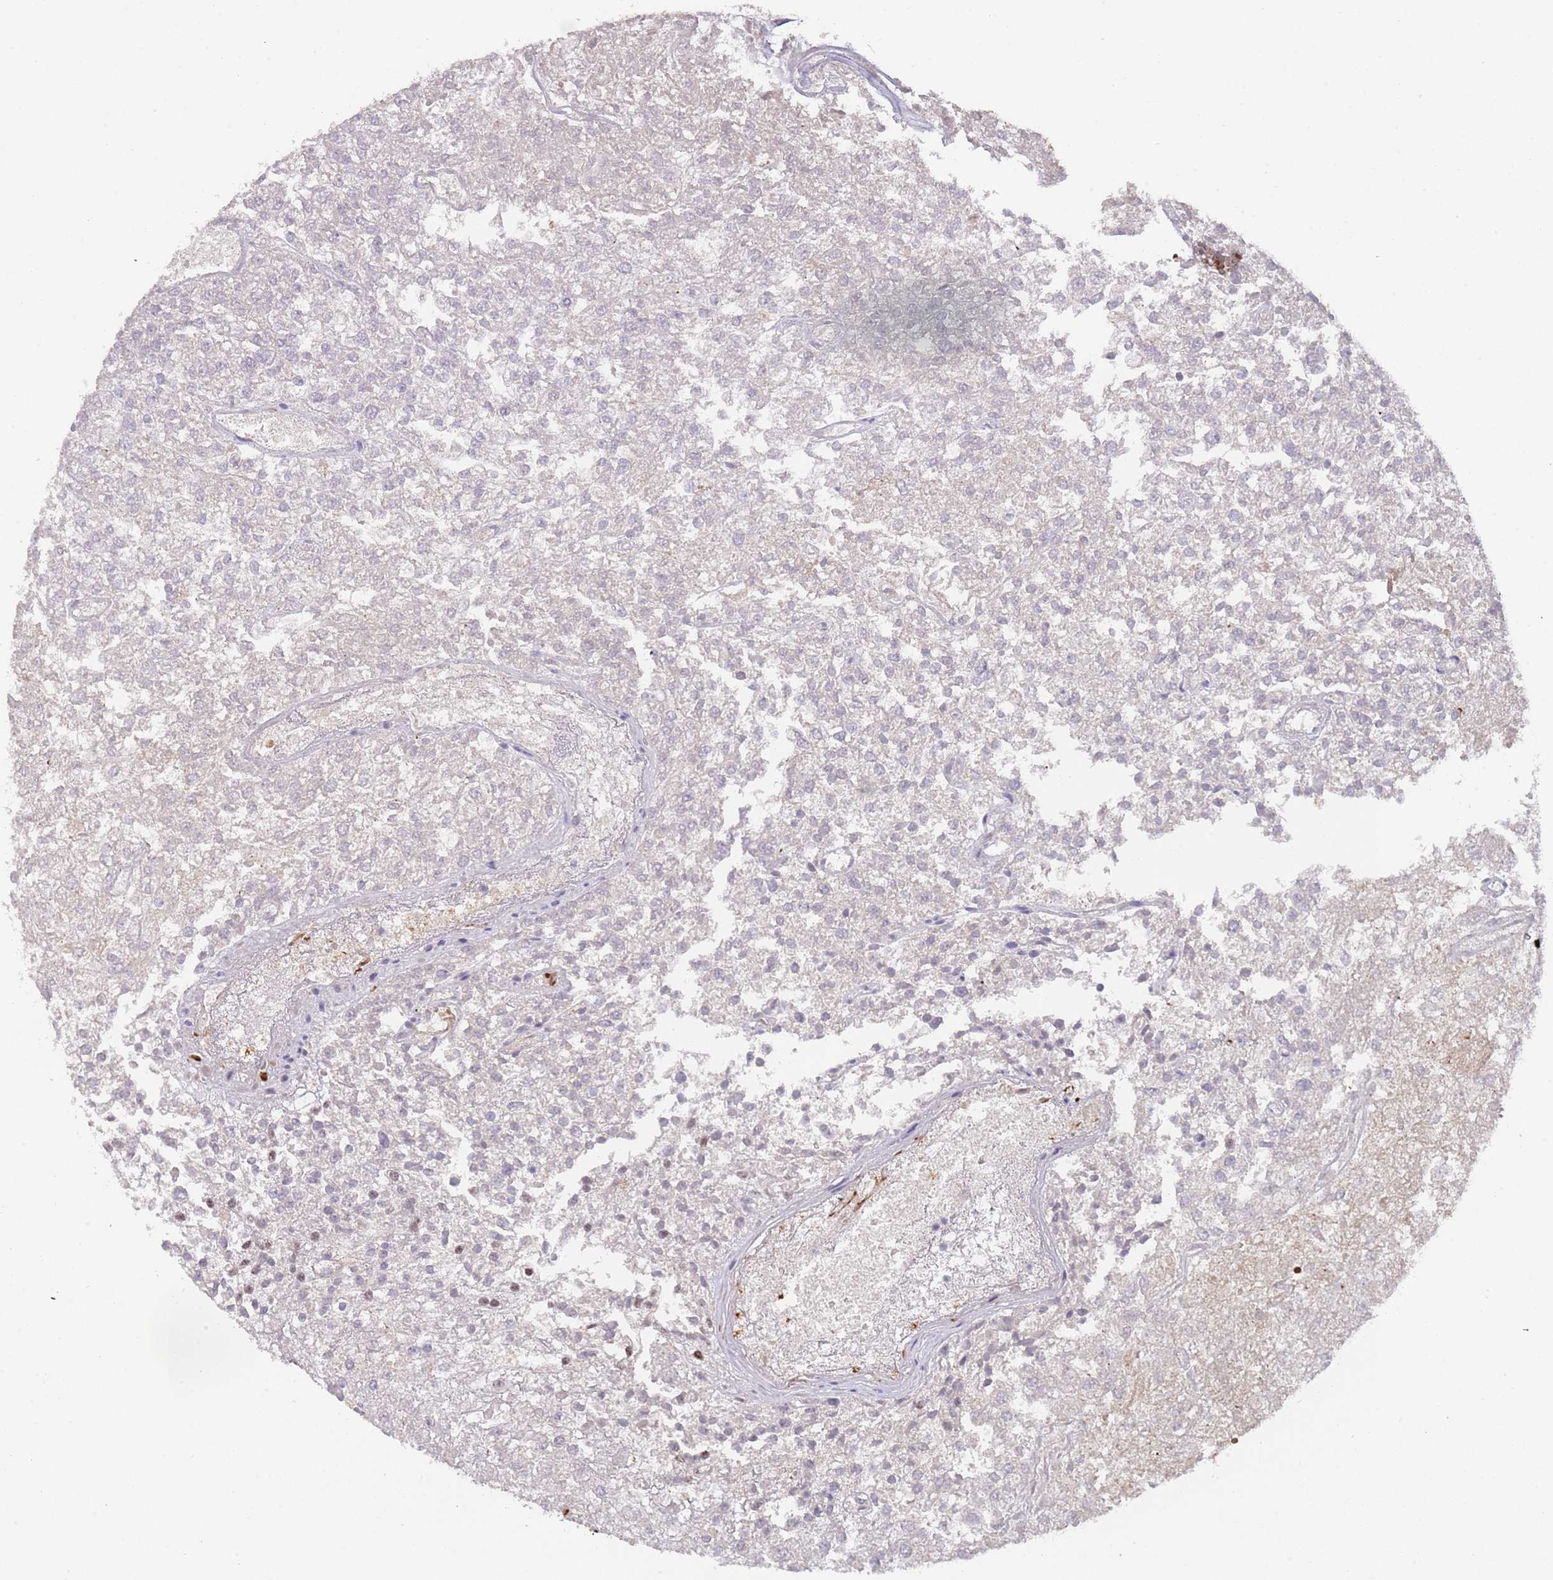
{"staining": {"intensity": "negative", "quantity": "none", "location": "none"}, "tissue": "renal cancer", "cell_type": "Tumor cells", "image_type": "cancer", "snomed": [{"axis": "morphology", "description": "Adenocarcinoma, NOS"}, {"axis": "topography", "description": "Kidney"}], "caption": "Immunohistochemistry of renal cancer (adenocarcinoma) demonstrates no positivity in tumor cells.", "gene": "TMEM251", "patient": {"sex": "female", "age": 54}}